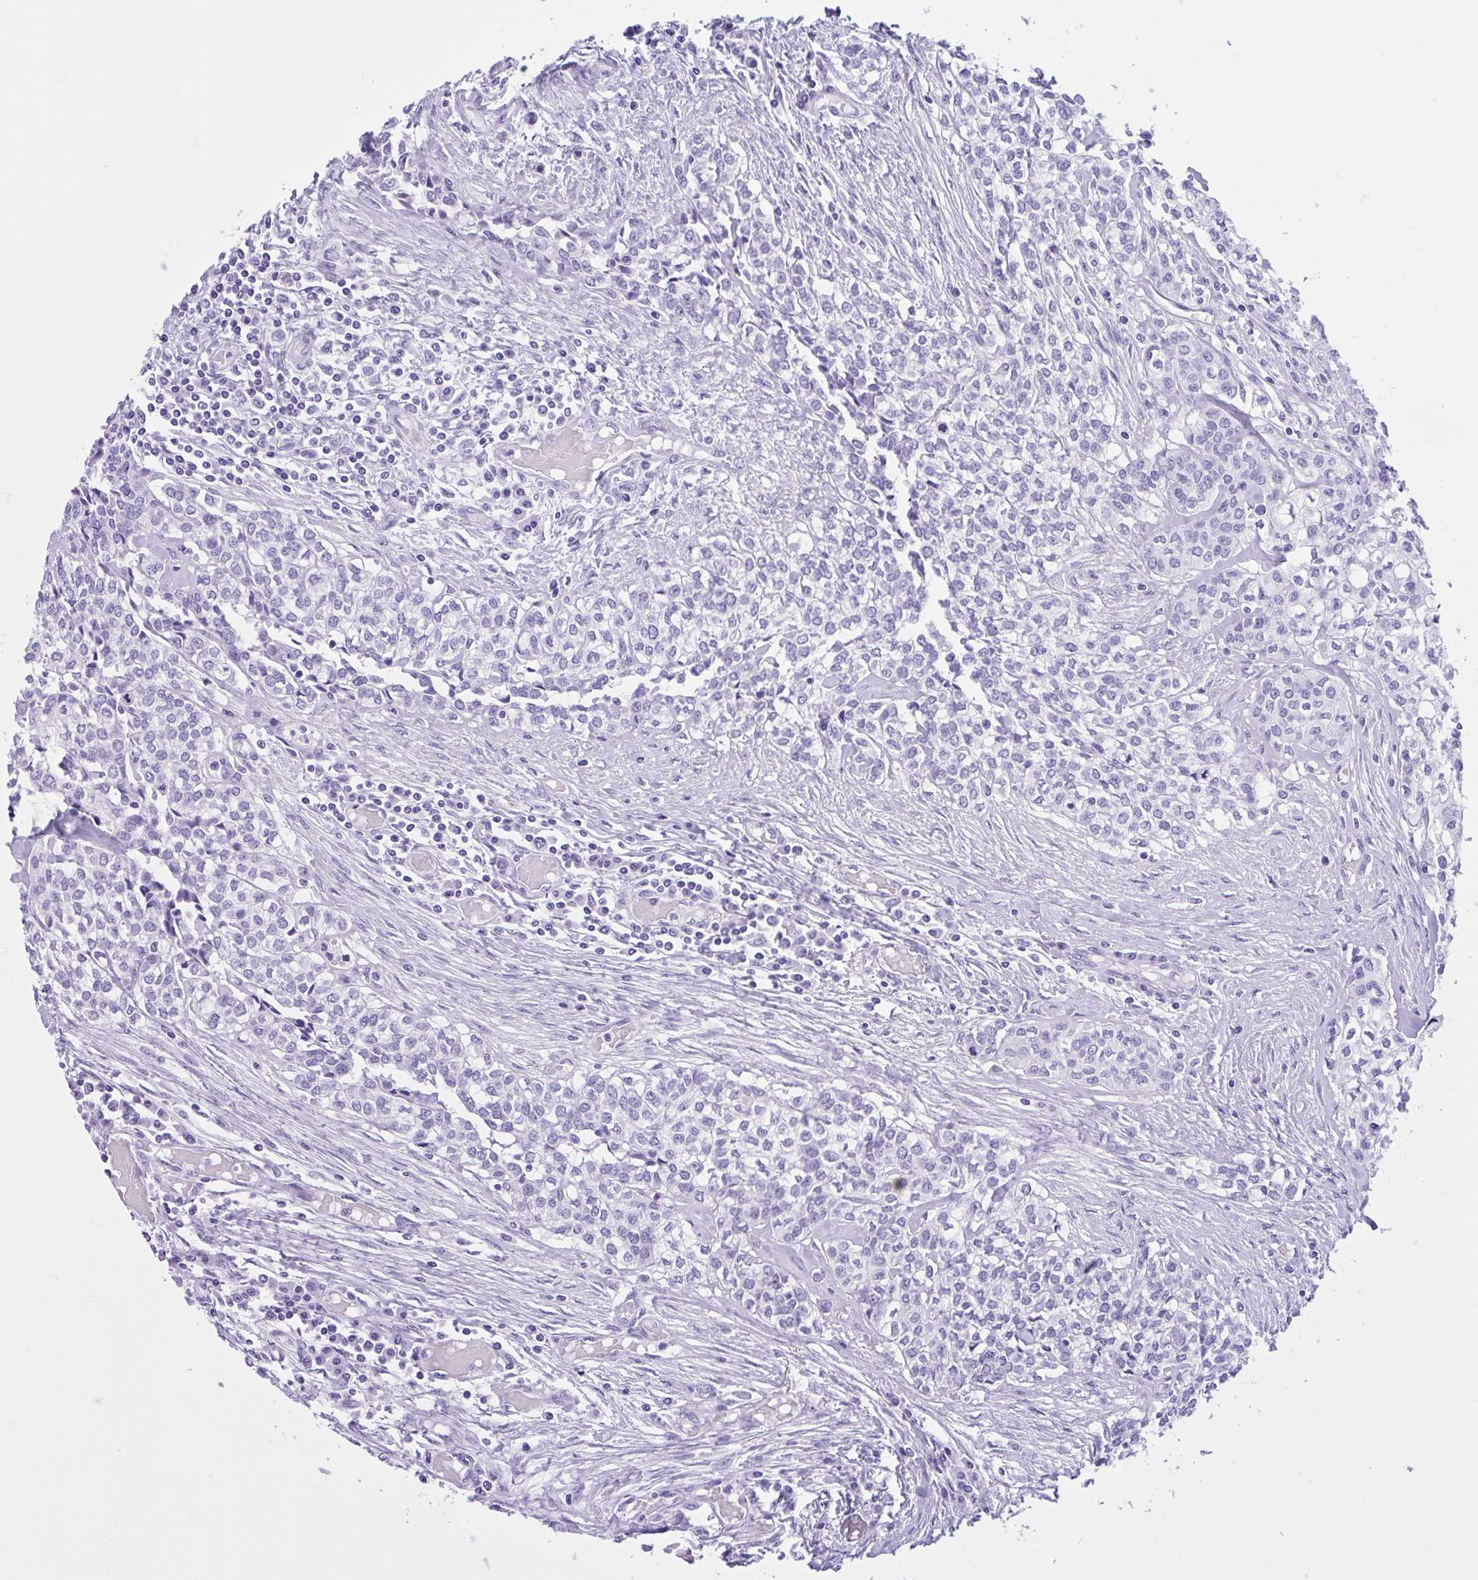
{"staining": {"intensity": "negative", "quantity": "none", "location": "none"}, "tissue": "head and neck cancer", "cell_type": "Tumor cells", "image_type": "cancer", "snomed": [{"axis": "morphology", "description": "Adenocarcinoma, NOS"}, {"axis": "topography", "description": "Head-Neck"}], "caption": "Head and neck adenocarcinoma stained for a protein using immunohistochemistry (IHC) demonstrates no expression tumor cells.", "gene": "IAPP", "patient": {"sex": "male", "age": 81}}